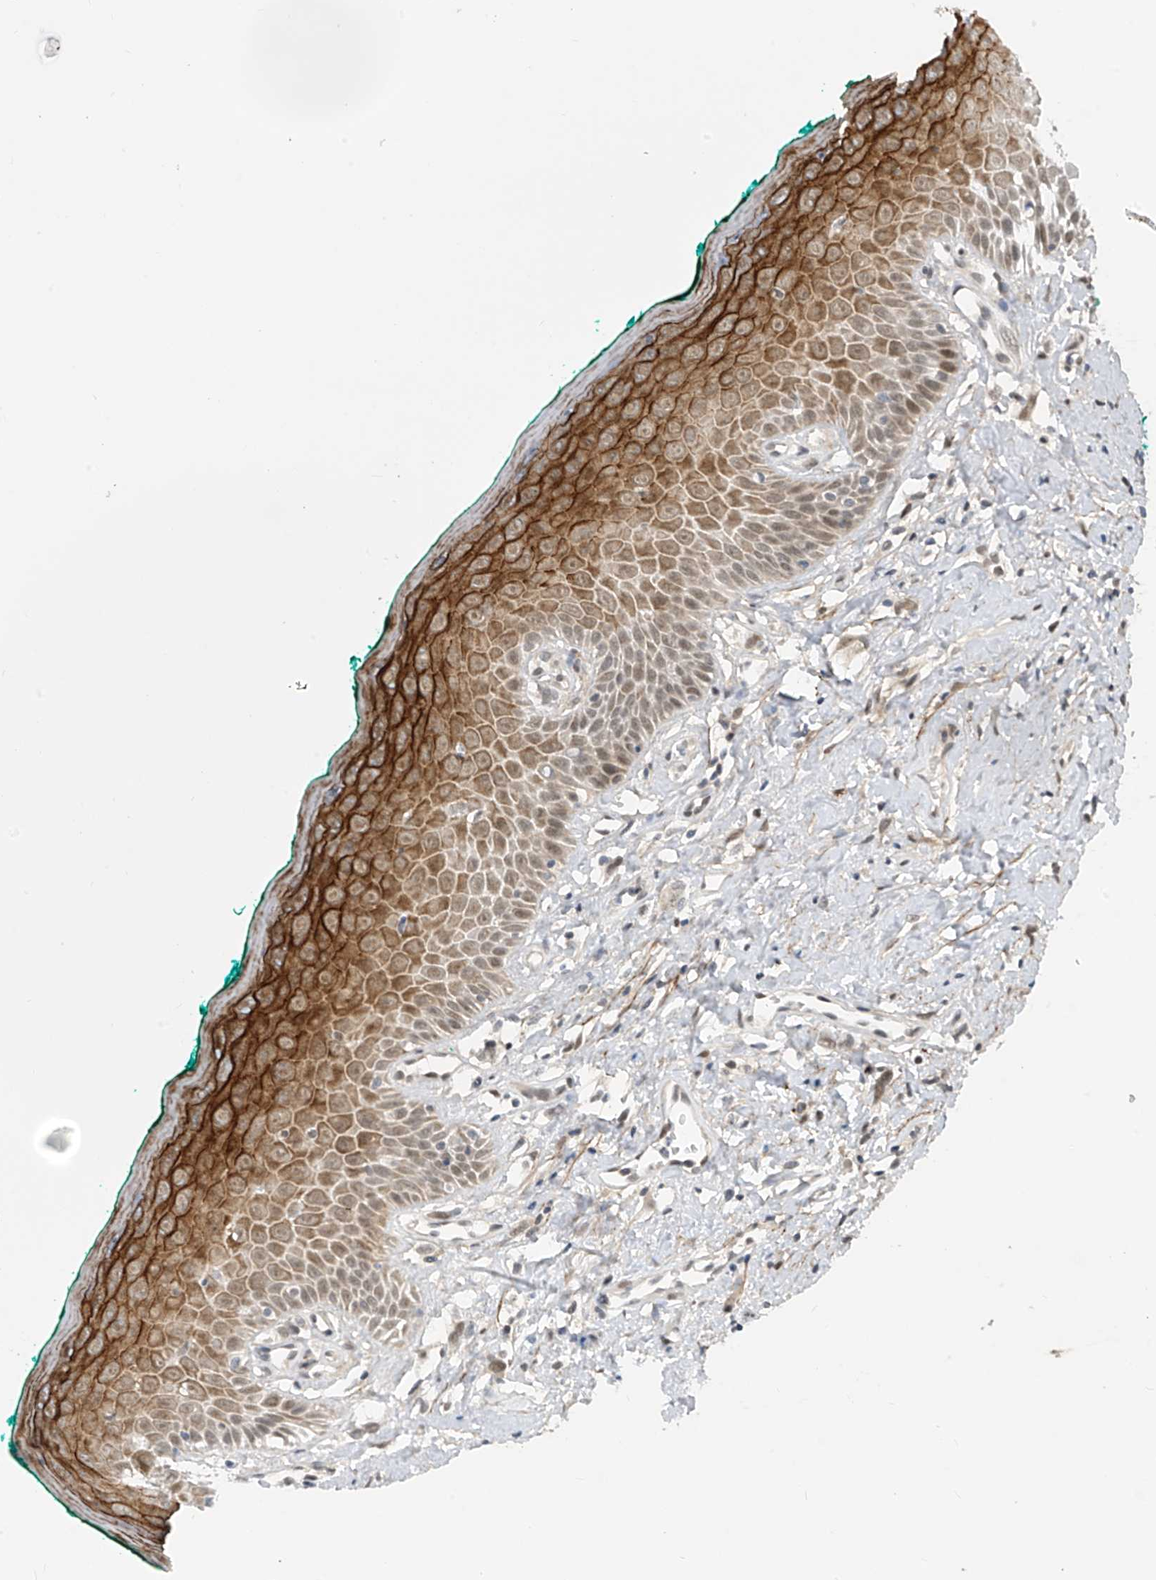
{"staining": {"intensity": "moderate", "quantity": ">75%", "location": "cytoplasmic/membranous,nuclear"}, "tissue": "oral mucosa", "cell_type": "Squamous epithelial cells", "image_type": "normal", "snomed": [{"axis": "morphology", "description": "Normal tissue, NOS"}, {"axis": "topography", "description": "Oral tissue"}], "caption": "Brown immunohistochemical staining in normal human oral mucosa demonstrates moderate cytoplasmic/membranous,nuclear staining in about >75% of squamous epithelial cells.", "gene": "LAGE3", "patient": {"sex": "female", "age": 70}}